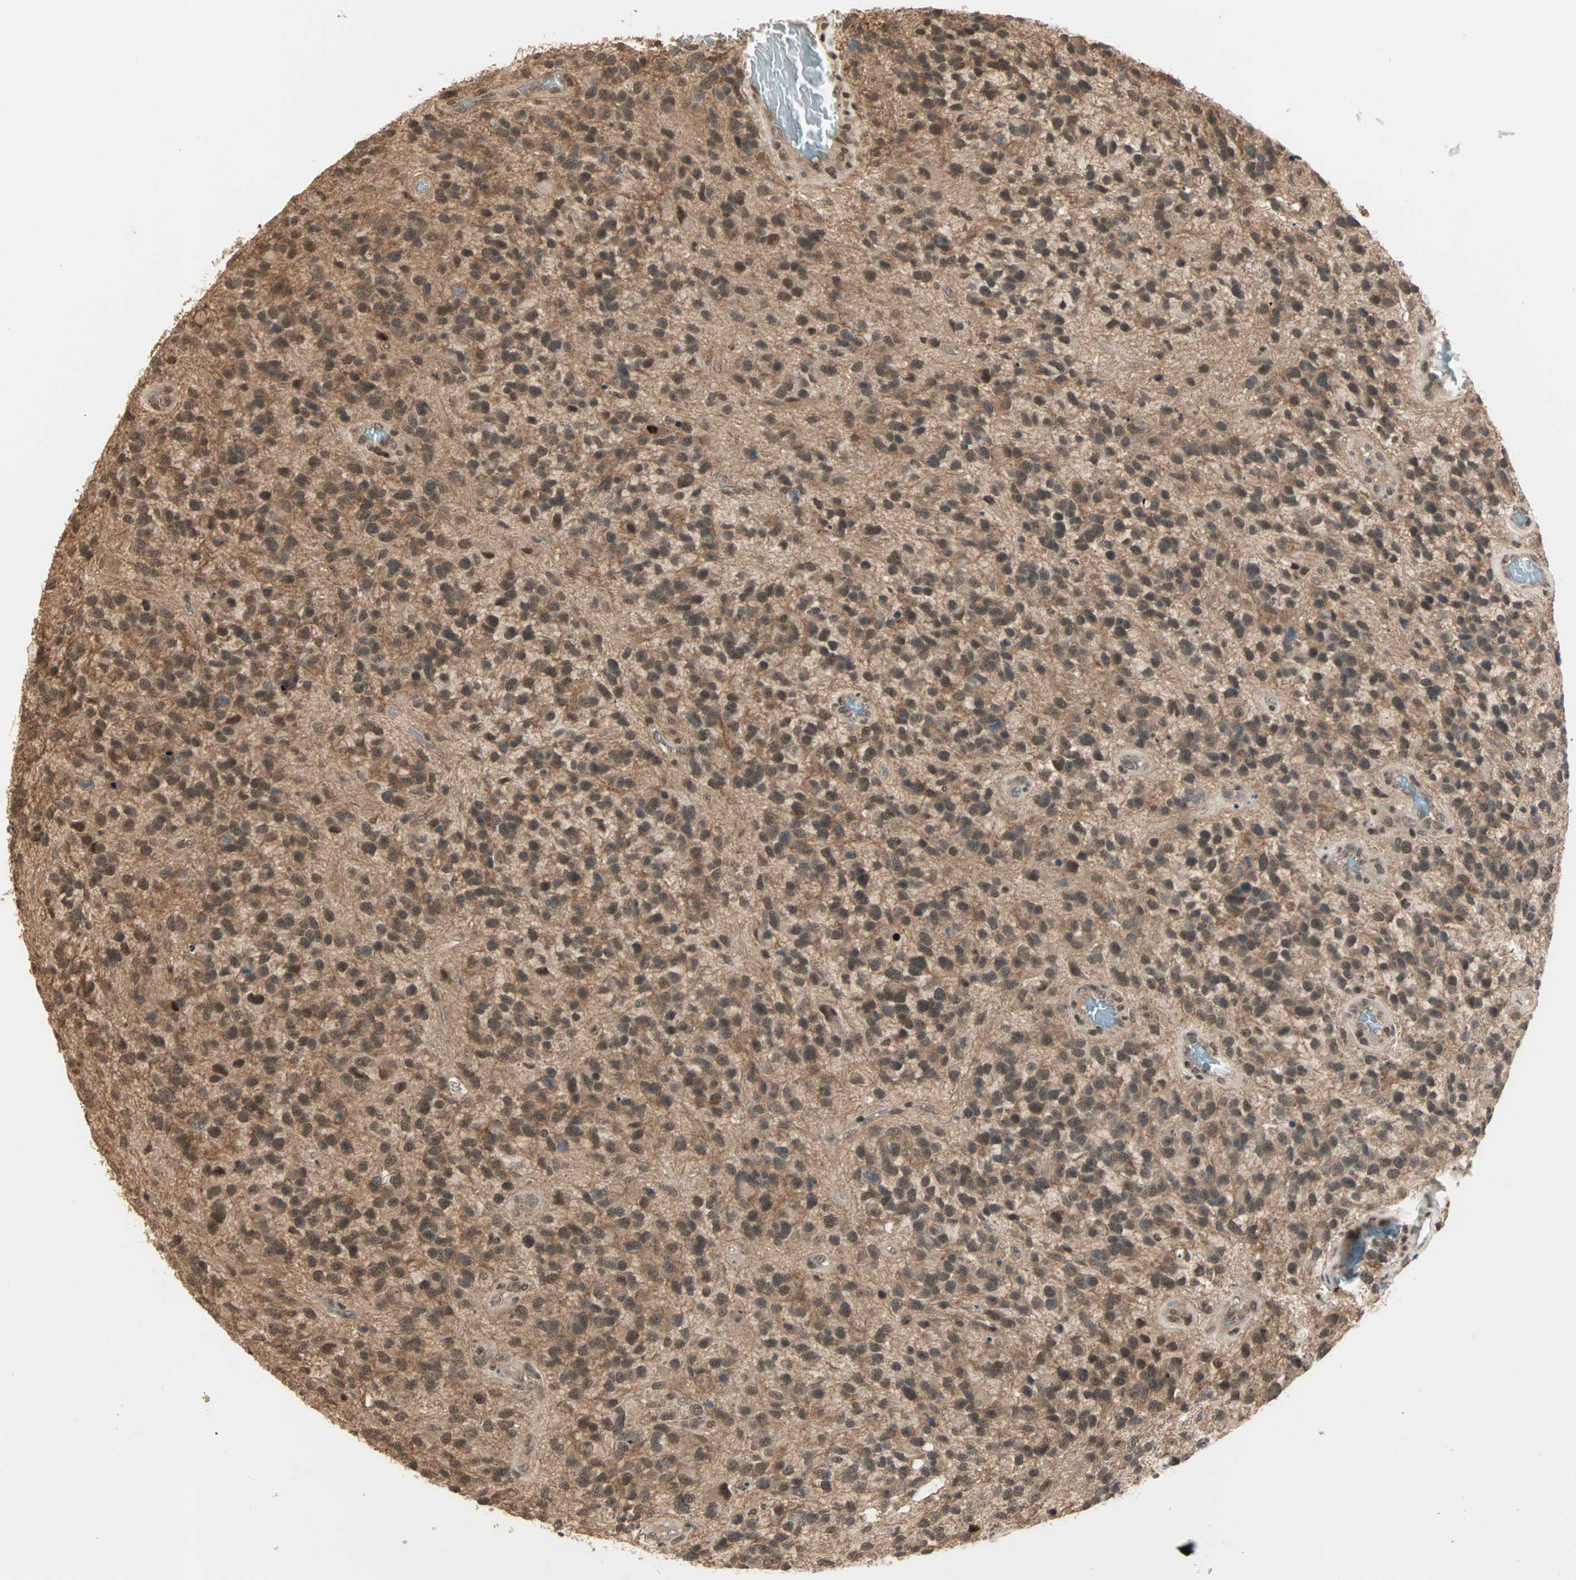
{"staining": {"intensity": "weak", "quantity": ">75%", "location": "nuclear"}, "tissue": "glioma", "cell_type": "Tumor cells", "image_type": "cancer", "snomed": [{"axis": "morphology", "description": "Glioma, malignant, High grade"}, {"axis": "topography", "description": "Brain"}], "caption": "Immunohistochemical staining of glioma displays weak nuclear protein expression in about >75% of tumor cells. The staining was performed using DAB (3,3'-diaminobenzidine) to visualize the protein expression in brown, while the nuclei were stained in blue with hematoxylin (Magnification: 20x).", "gene": "ZNF701", "patient": {"sex": "female", "age": 58}}